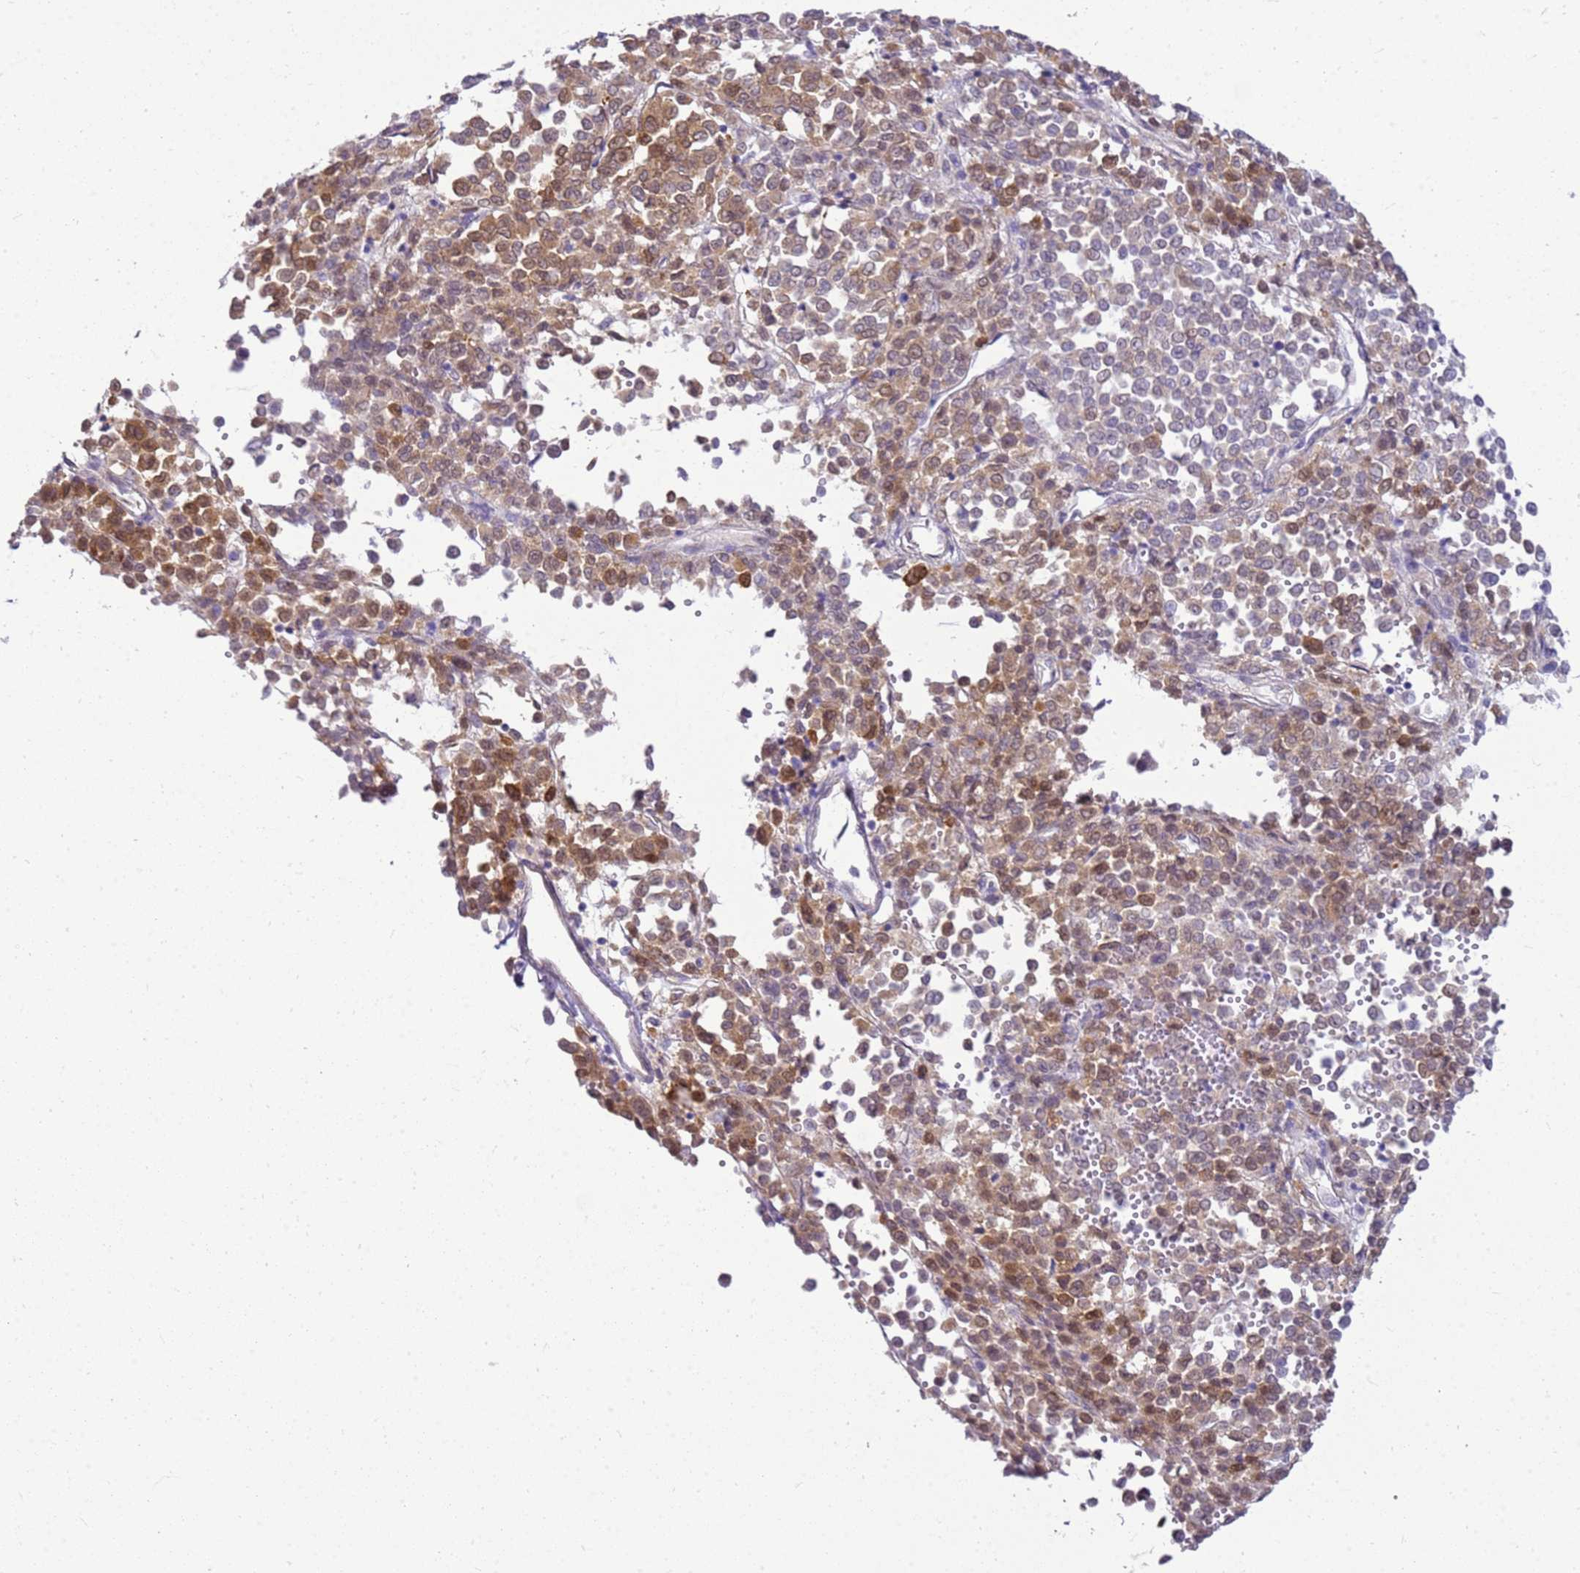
{"staining": {"intensity": "moderate", "quantity": ">75%", "location": "cytoplasmic/membranous"}, "tissue": "melanoma", "cell_type": "Tumor cells", "image_type": "cancer", "snomed": [{"axis": "morphology", "description": "Malignant melanoma, Metastatic site"}, {"axis": "topography", "description": "Pancreas"}], "caption": "Protein staining shows moderate cytoplasmic/membranous expression in about >75% of tumor cells in melanoma.", "gene": "HSPB1", "patient": {"sex": "female", "age": 30}}